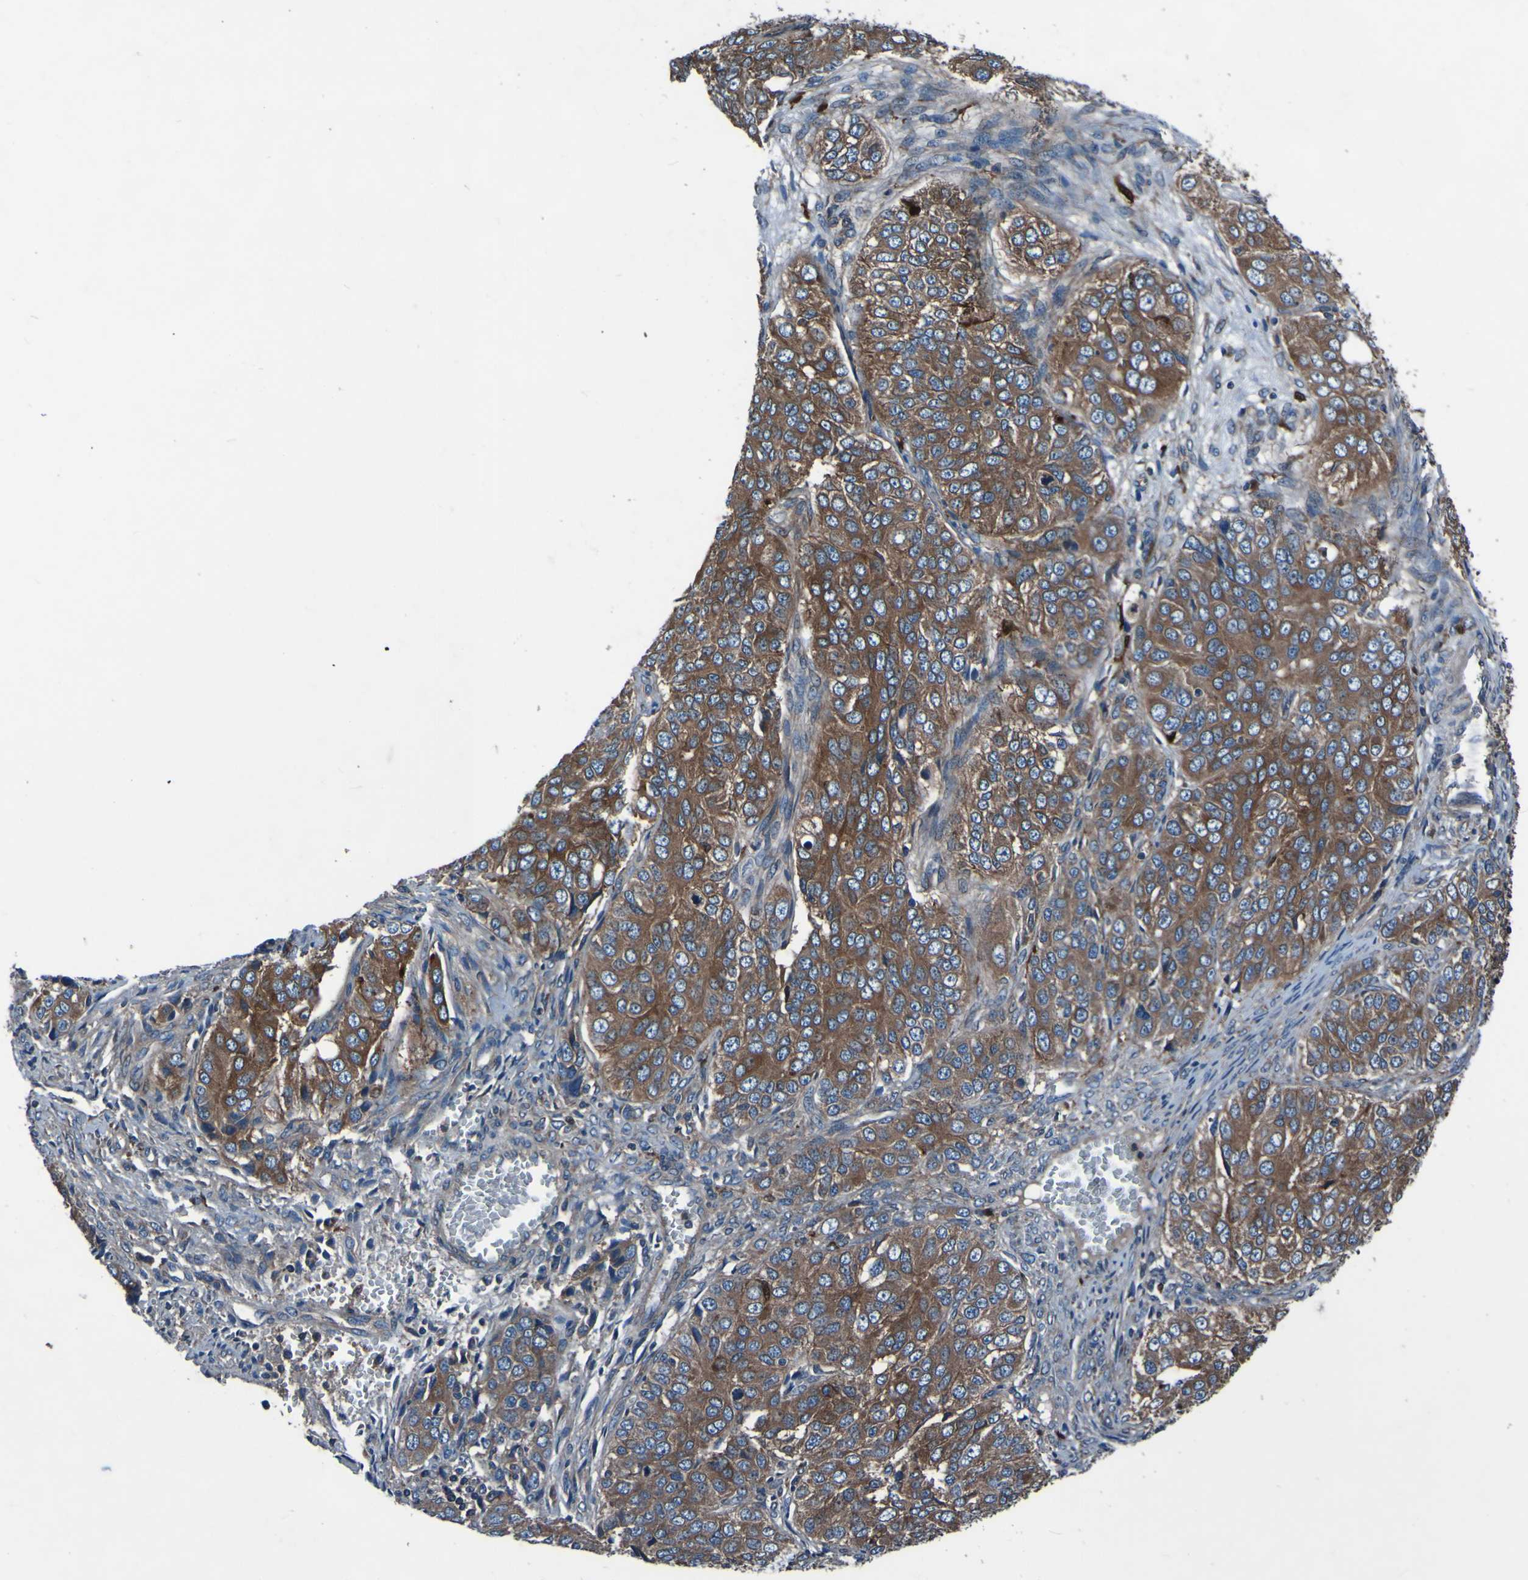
{"staining": {"intensity": "strong", "quantity": ">75%", "location": "cytoplasmic/membranous"}, "tissue": "ovarian cancer", "cell_type": "Tumor cells", "image_type": "cancer", "snomed": [{"axis": "morphology", "description": "Carcinoma, endometroid"}, {"axis": "topography", "description": "Ovary"}], "caption": "Immunohistochemistry (DAB (3,3'-diaminobenzidine)) staining of human ovarian cancer exhibits strong cytoplasmic/membranous protein positivity in approximately >75% of tumor cells.", "gene": "RAB5B", "patient": {"sex": "female", "age": 51}}